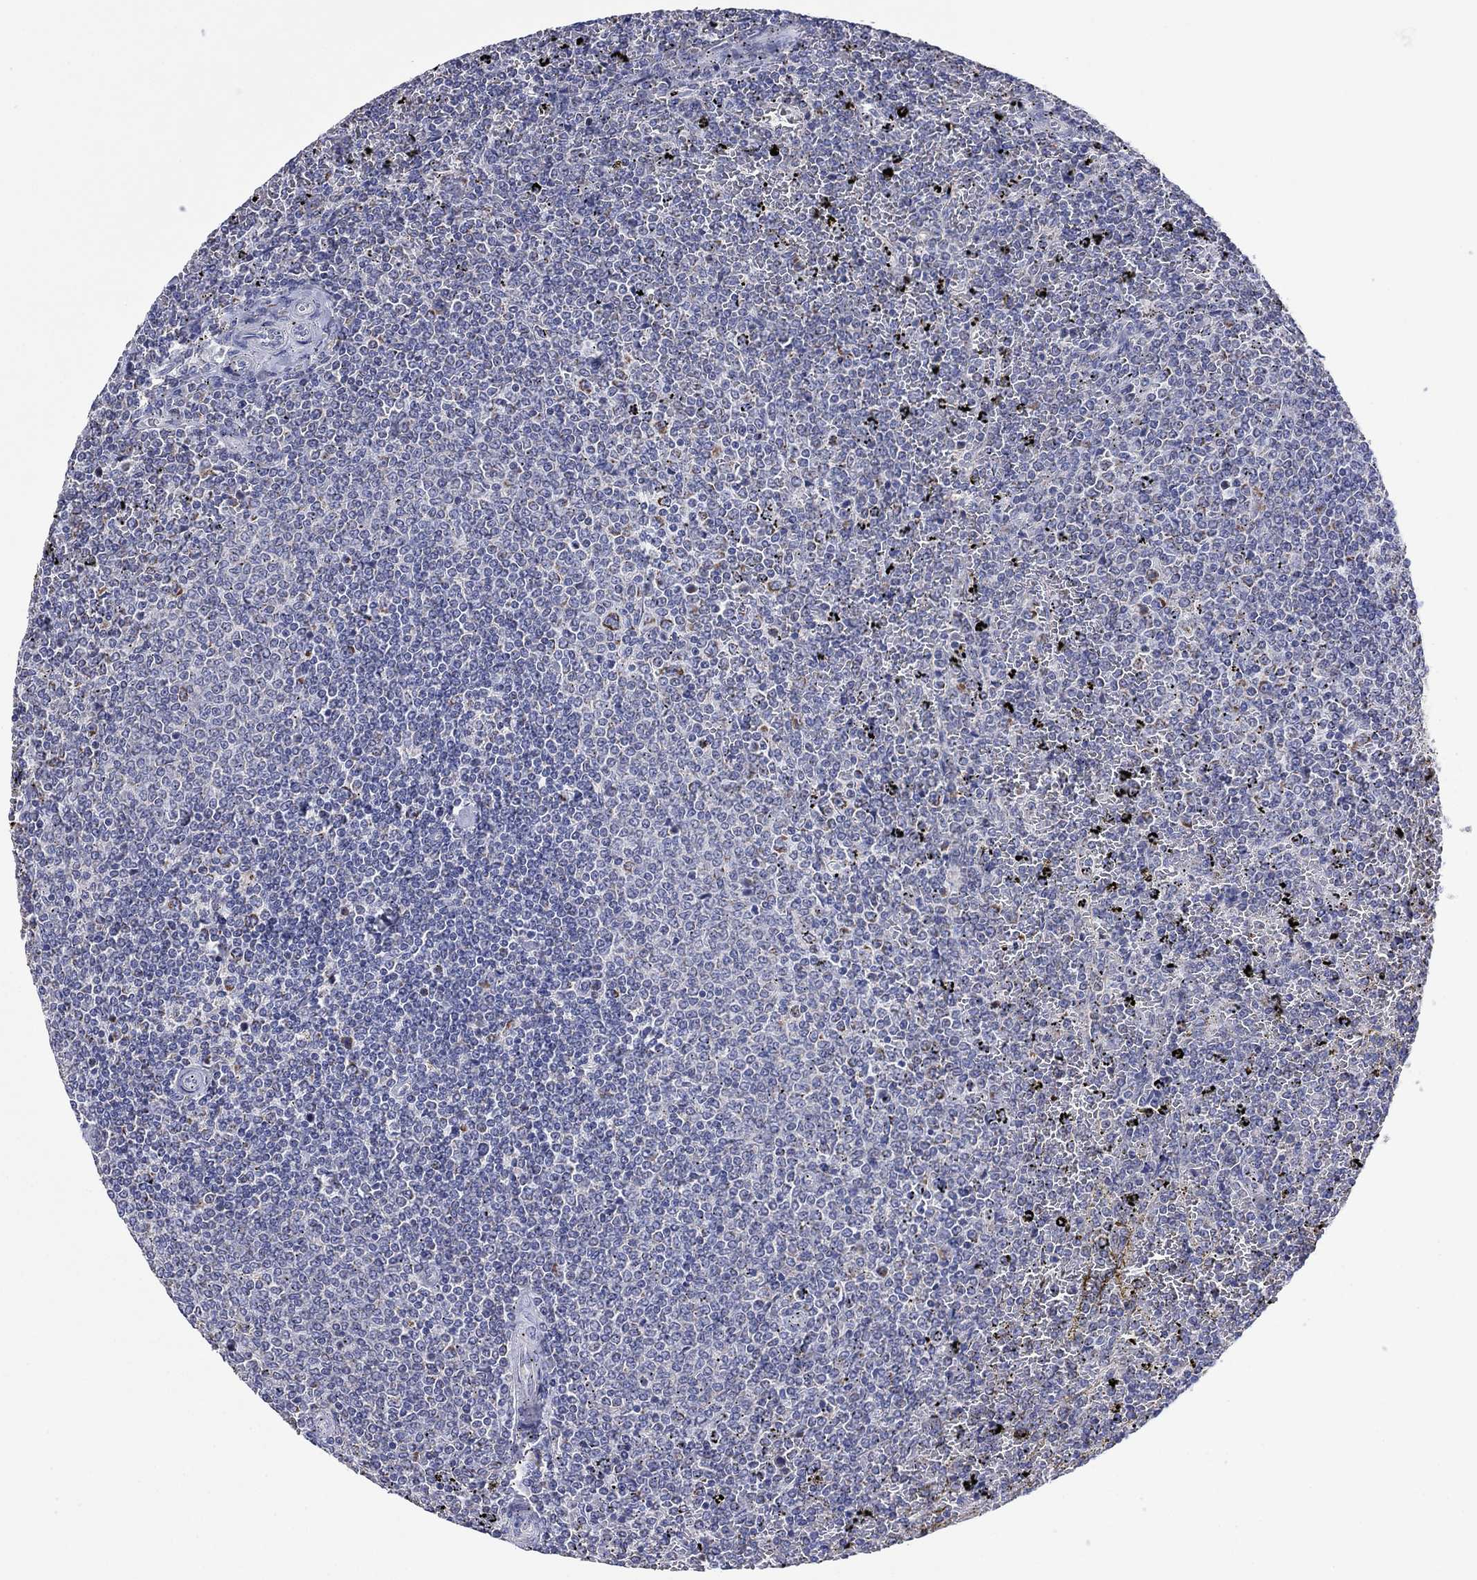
{"staining": {"intensity": "negative", "quantity": "none", "location": "none"}, "tissue": "lymphoma", "cell_type": "Tumor cells", "image_type": "cancer", "snomed": [{"axis": "morphology", "description": "Malignant lymphoma, non-Hodgkin's type, Low grade"}, {"axis": "topography", "description": "Spleen"}], "caption": "Histopathology image shows no significant protein staining in tumor cells of low-grade malignant lymphoma, non-Hodgkin's type. (Immunohistochemistry (ihc), brightfield microscopy, high magnification).", "gene": "CLVS1", "patient": {"sex": "female", "age": 77}}